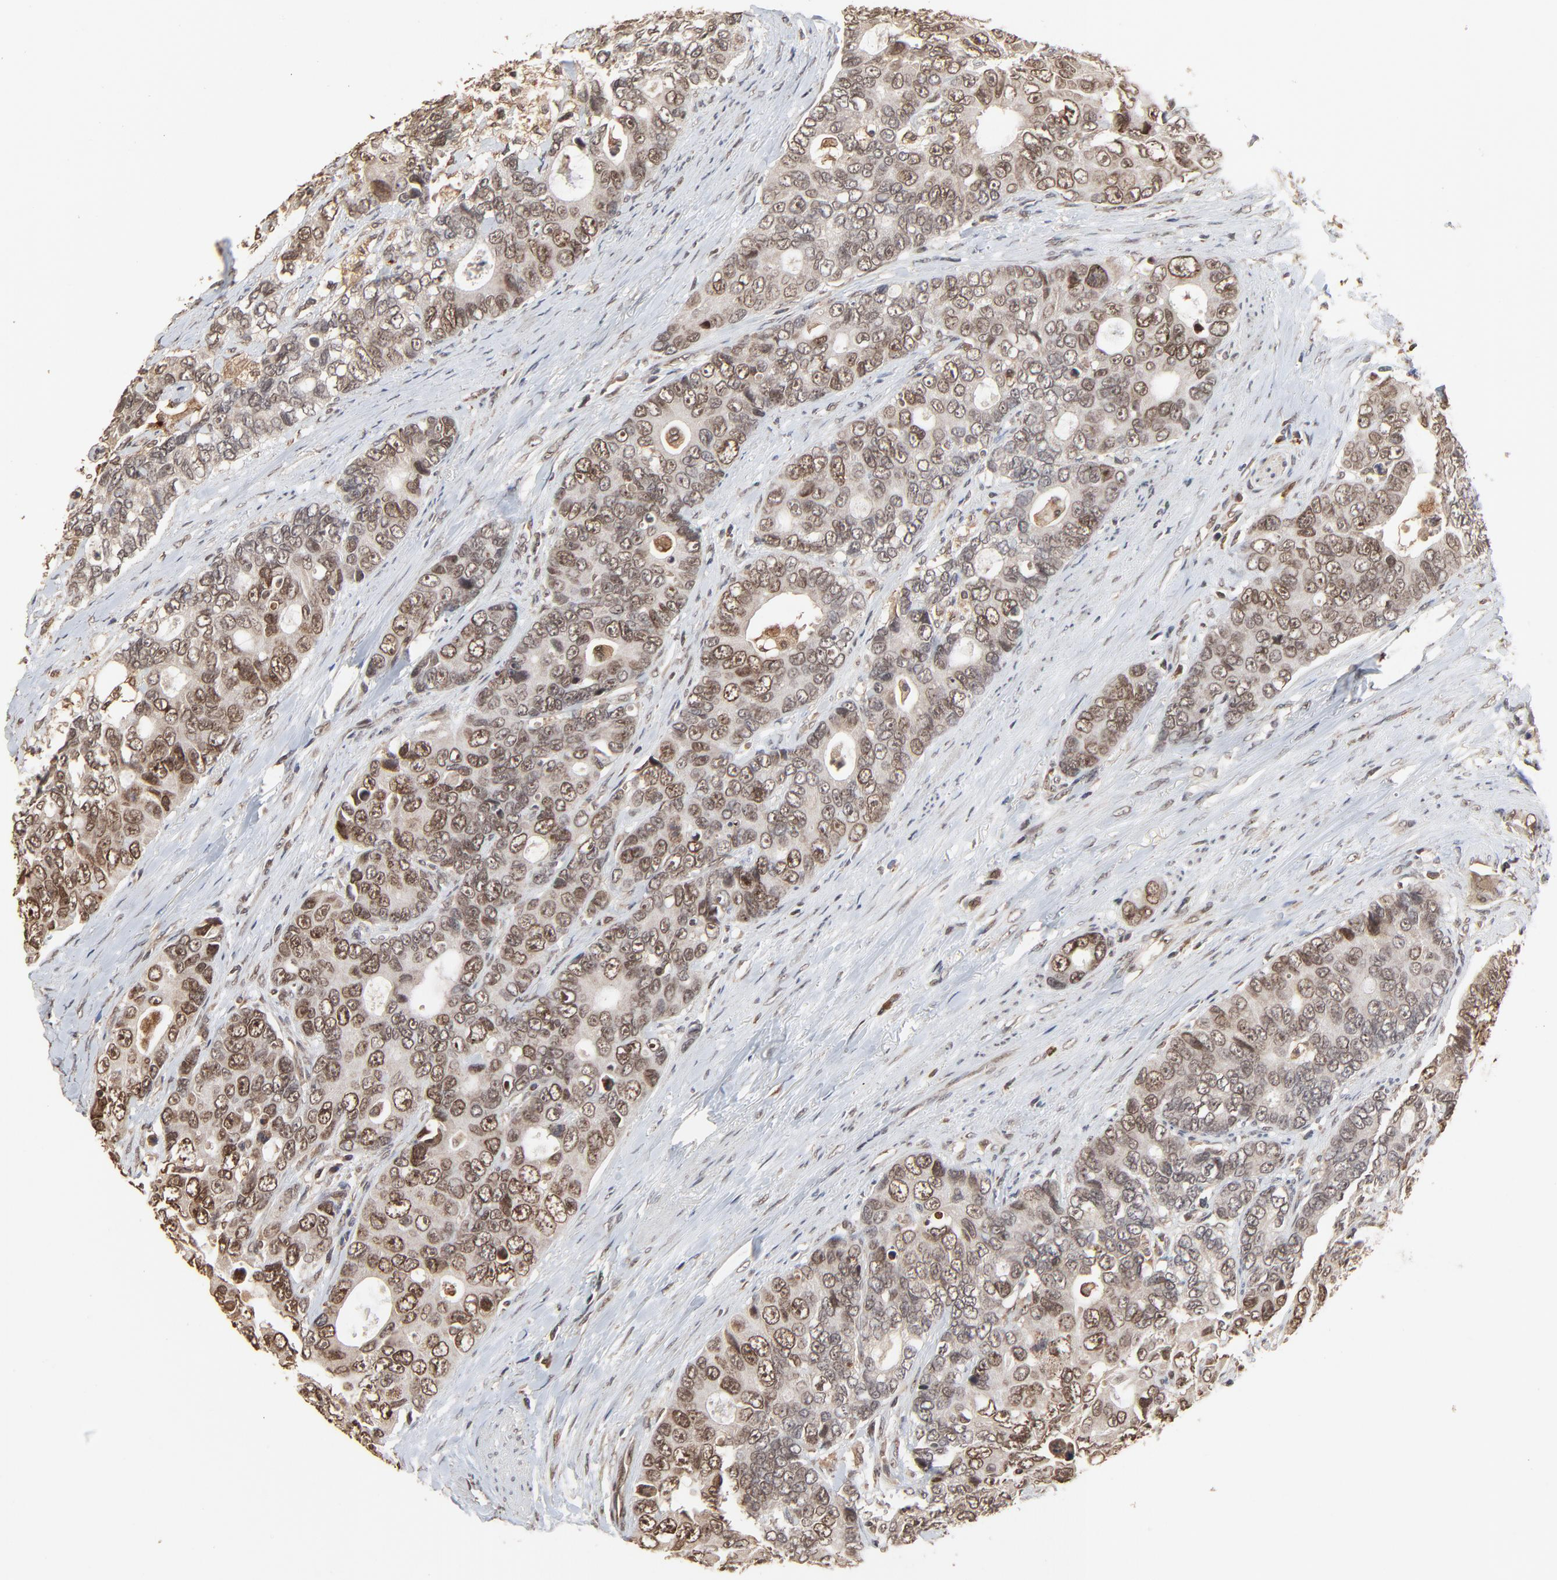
{"staining": {"intensity": "moderate", "quantity": ">75%", "location": "cytoplasmic/membranous,nuclear"}, "tissue": "colorectal cancer", "cell_type": "Tumor cells", "image_type": "cancer", "snomed": [{"axis": "morphology", "description": "Adenocarcinoma, NOS"}, {"axis": "topography", "description": "Rectum"}], "caption": "Protein staining exhibits moderate cytoplasmic/membranous and nuclear expression in about >75% of tumor cells in adenocarcinoma (colorectal).", "gene": "FAM227A", "patient": {"sex": "female", "age": 67}}